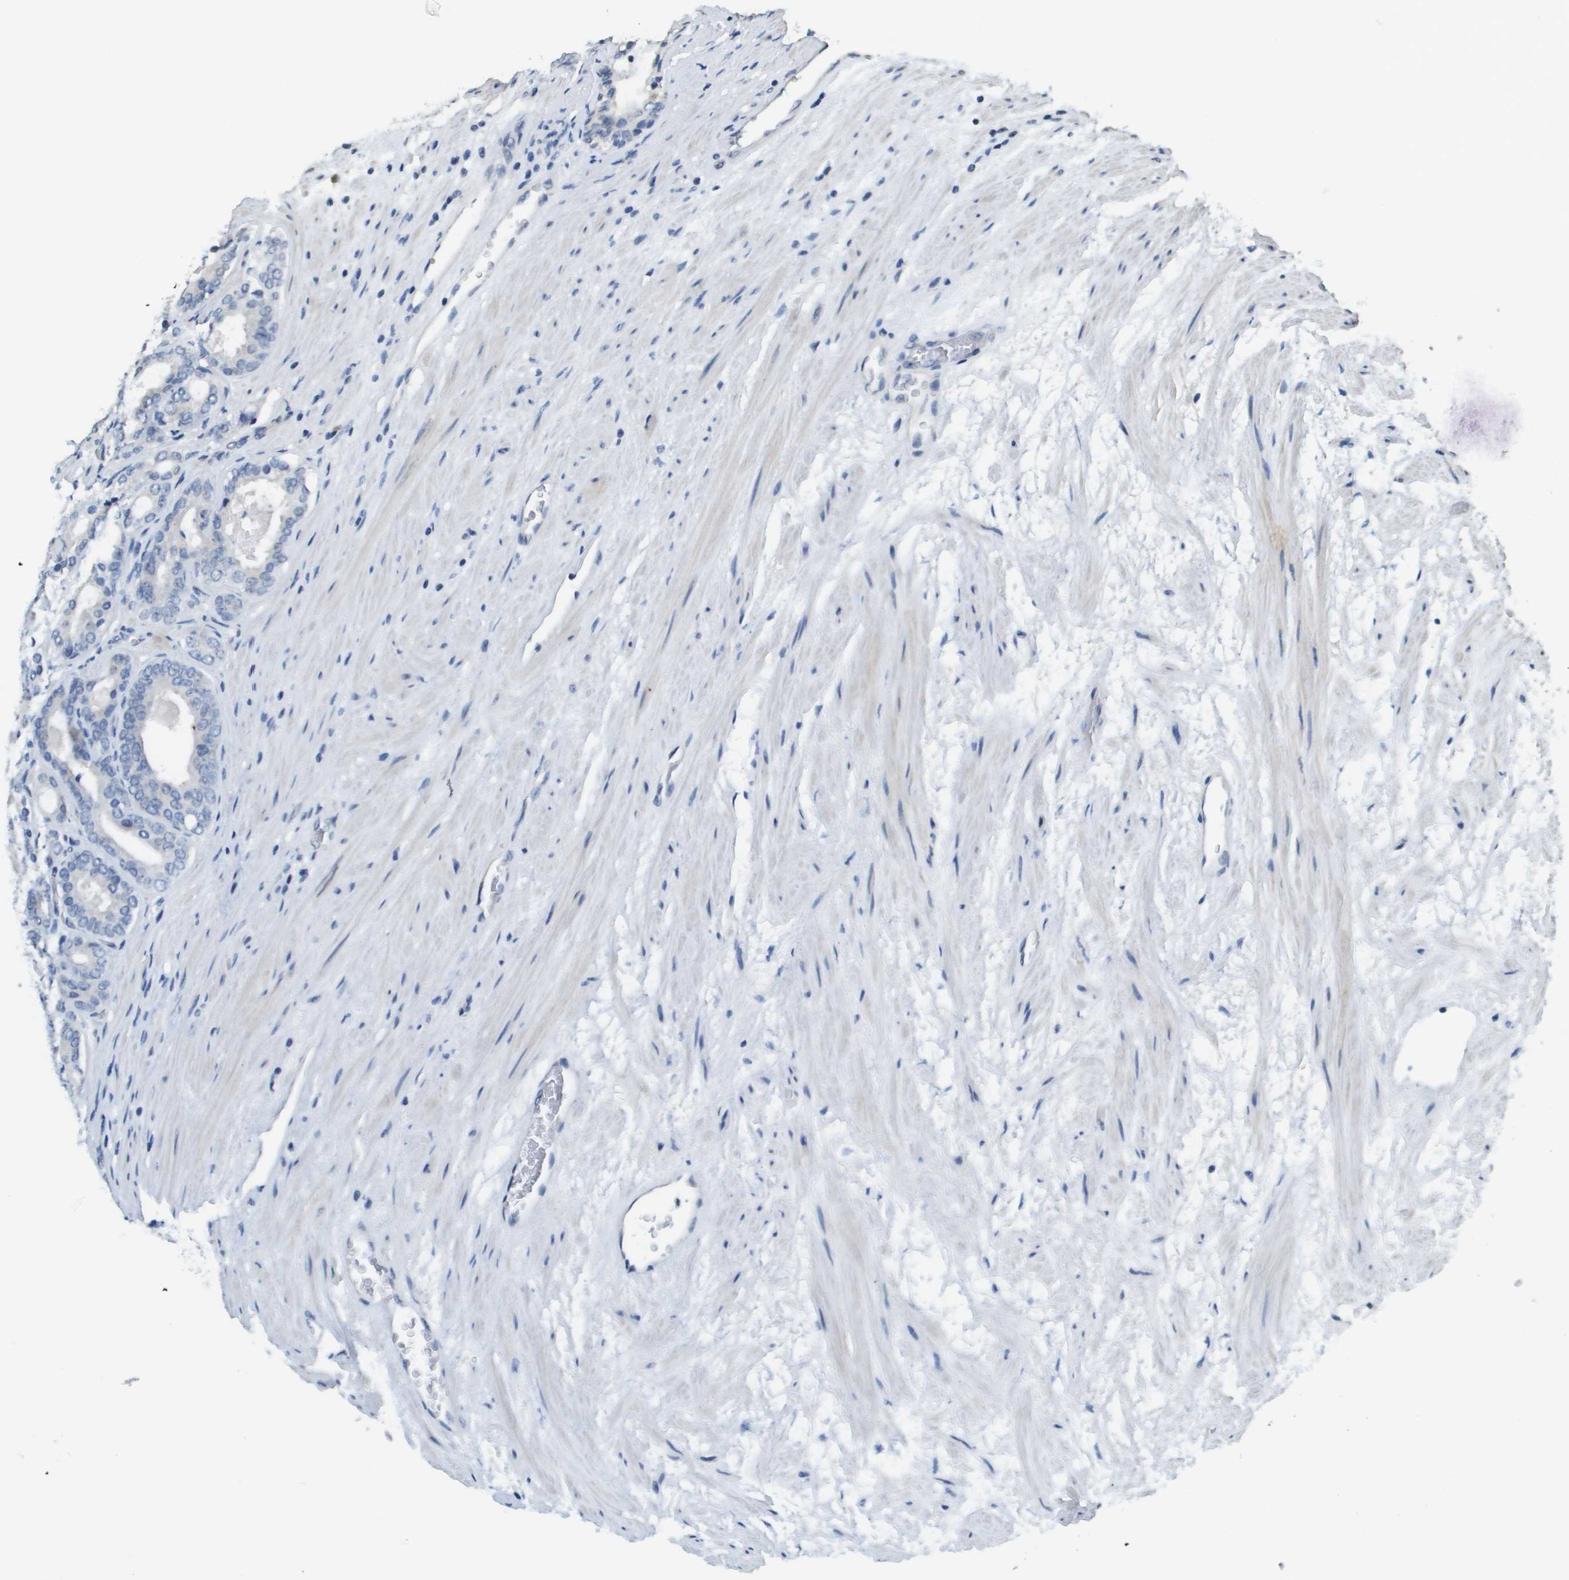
{"staining": {"intensity": "negative", "quantity": "none", "location": "none"}, "tissue": "prostate cancer", "cell_type": "Tumor cells", "image_type": "cancer", "snomed": [{"axis": "morphology", "description": "Adenocarcinoma, High grade"}, {"axis": "topography", "description": "Prostate"}], "caption": "Immunohistochemistry photomicrograph of neoplastic tissue: human high-grade adenocarcinoma (prostate) stained with DAB (3,3'-diaminobenzidine) displays no significant protein expression in tumor cells. The staining is performed using DAB brown chromogen with nuclei counter-stained in using hematoxylin.", "gene": "MT3", "patient": {"sex": "male", "age": 60}}